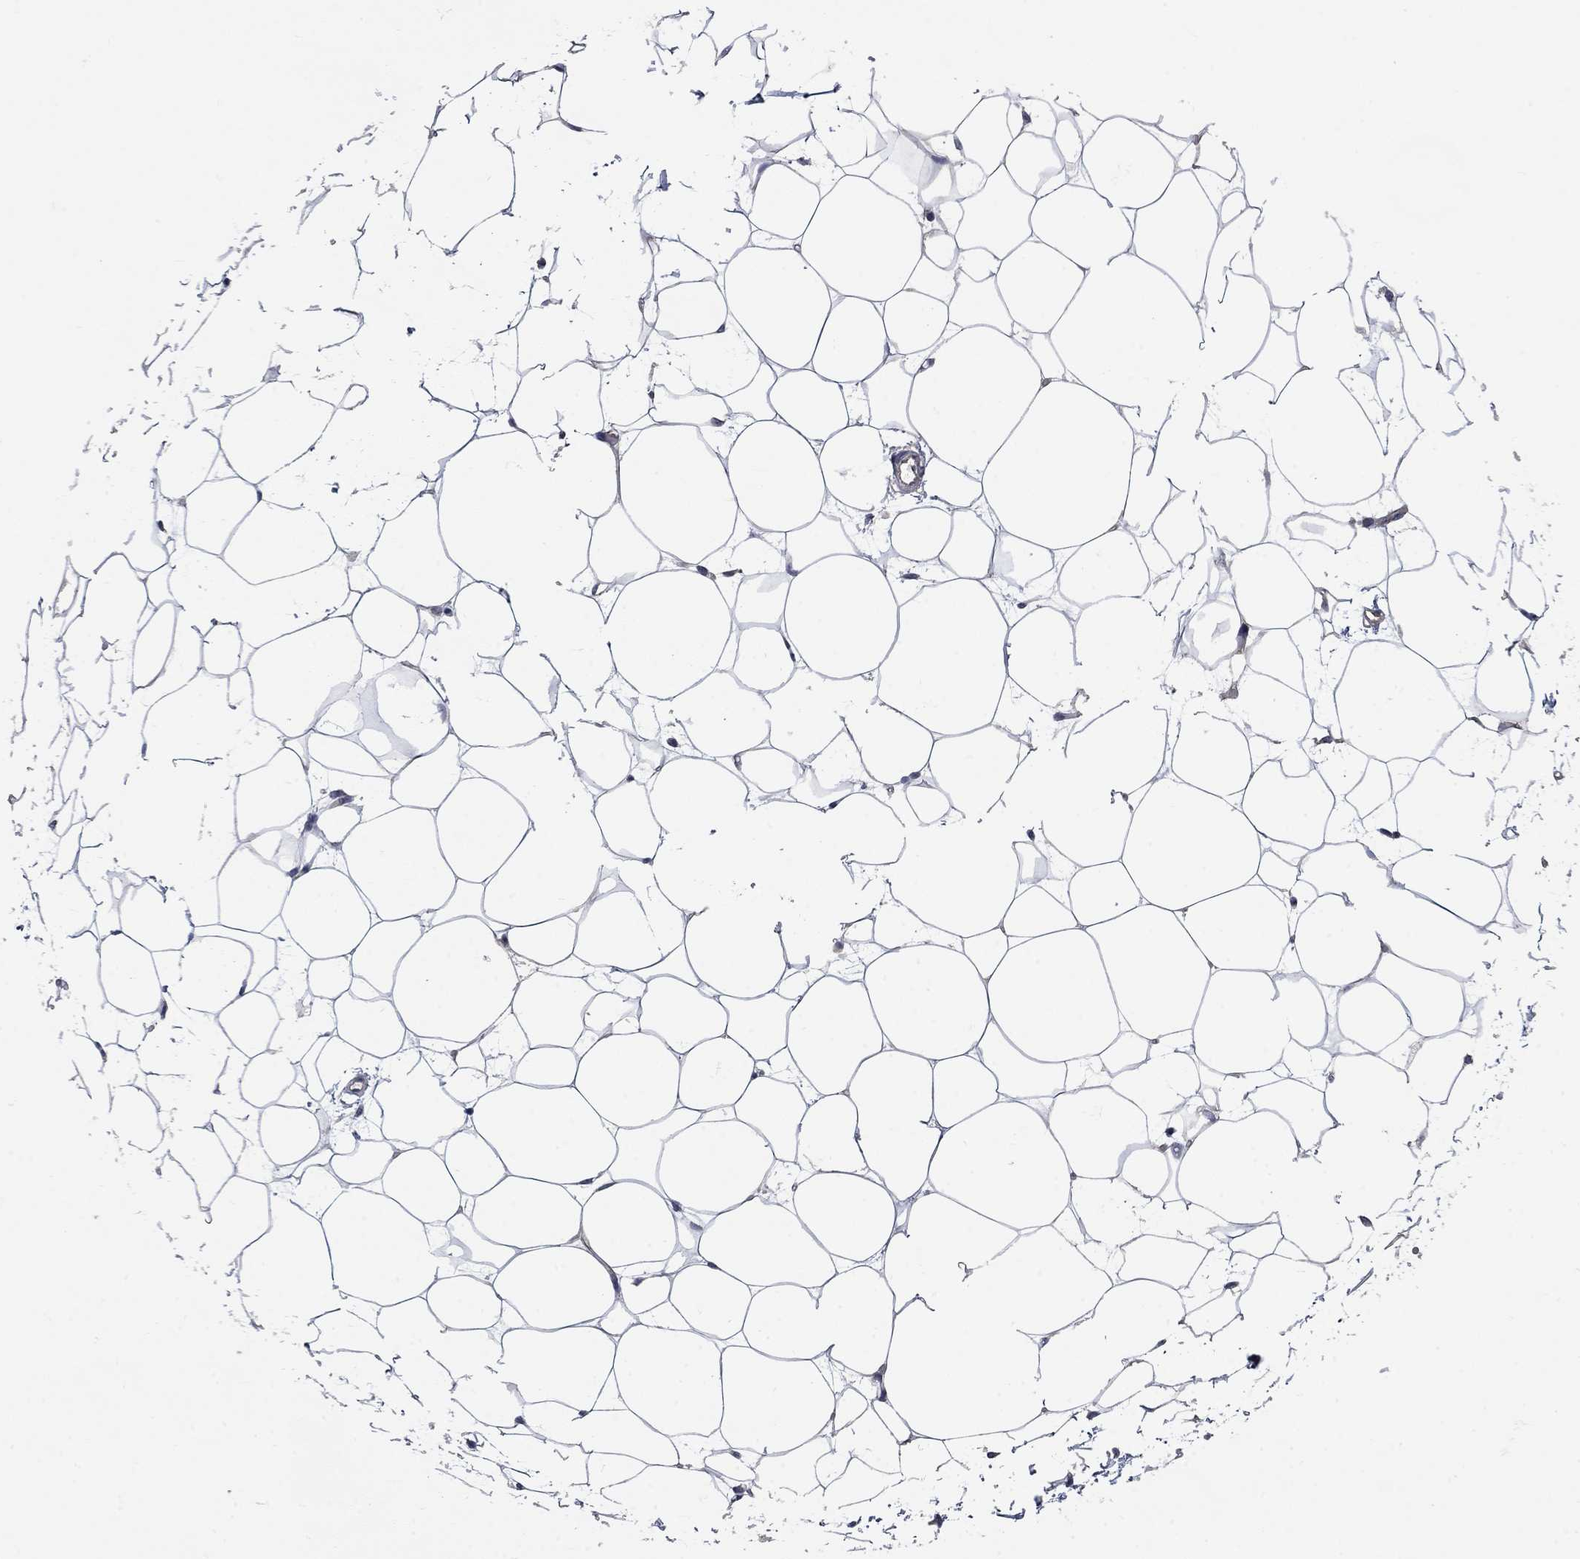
{"staining": {"intensity": "negative", "quantity": "none", "location": "none"}, "tissue": "breast", "cell_type": "Adipocytes", "image_type": "normal", "snomed": [{"axis": "morphology", "description": "Normal tissue, NOS"}, {"axis": "topography", "description": "Breast"}], "caption": "An immunohistochemistry photomicrograph of benign breast is shown. There is no staining in adipocytes of breast. (Brightfield microscopy of DAB (3,3'-diaminobenzidine) immunohistochemistry at high magnification).", "gene": "WASF3", "patient": {"sex": "female", "age": 37}}